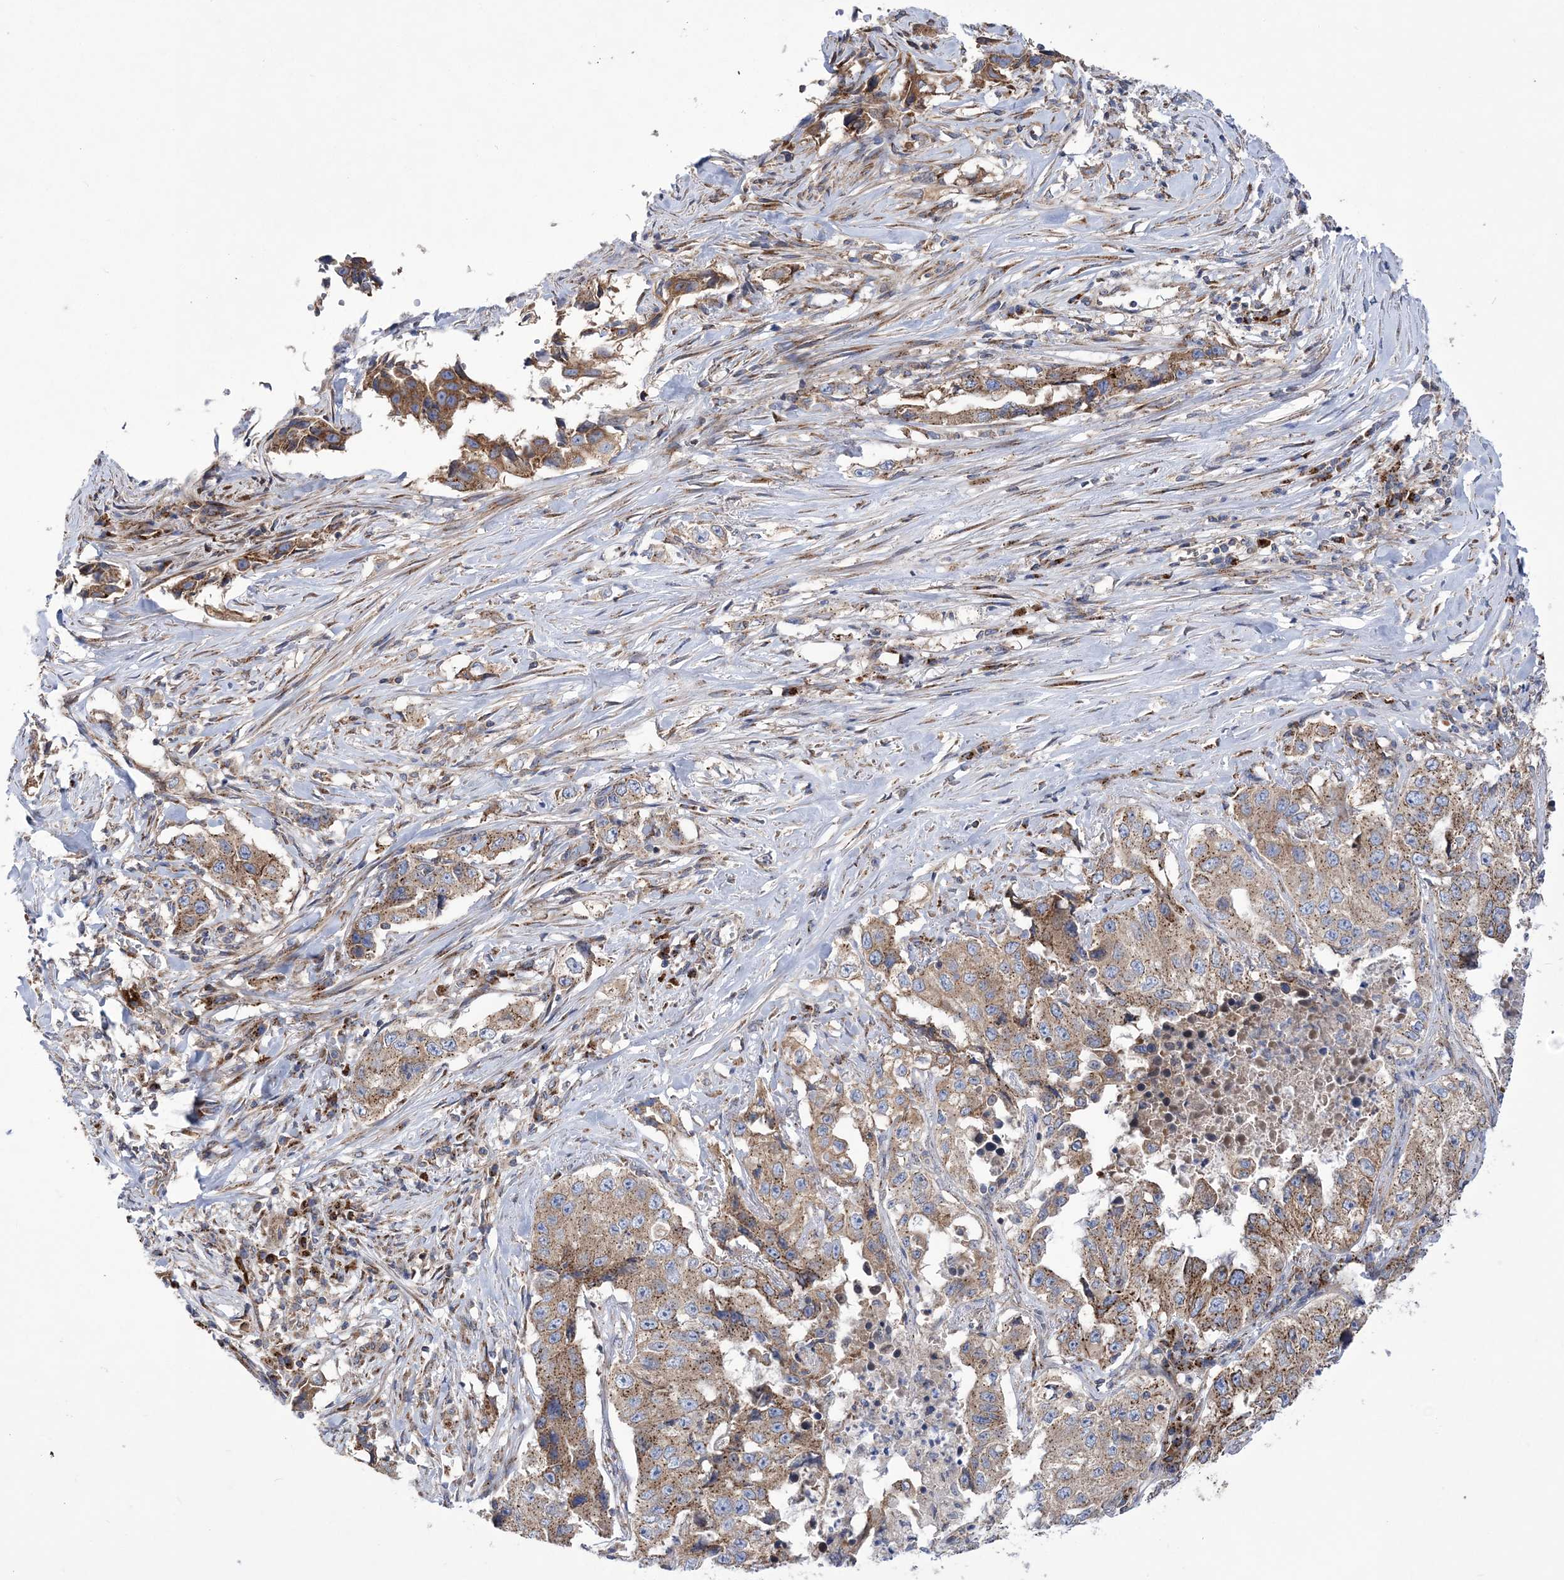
{"staining": {"intensity": "moderate", "quantity": ">75%", "location": "cytoplasmic/membranous"}, "tissue": "lung cancer", "cell_type": "Tumor cells", "image_type": "cancer", "snomed": [{"axis": "morphology", "description": "Adenocarcinoma, NOS"}, {"axis": "topography", "description": "Lung"}], "caption": "This histopathology image reveals immunohistochemistry (IHC) staining of human lung cancer, with medium moderate cytoplasmic/membranous expression in about >75% of tumor cells.", "gene": "COPB2", "patient": {"sex": "female", "age": 51}}